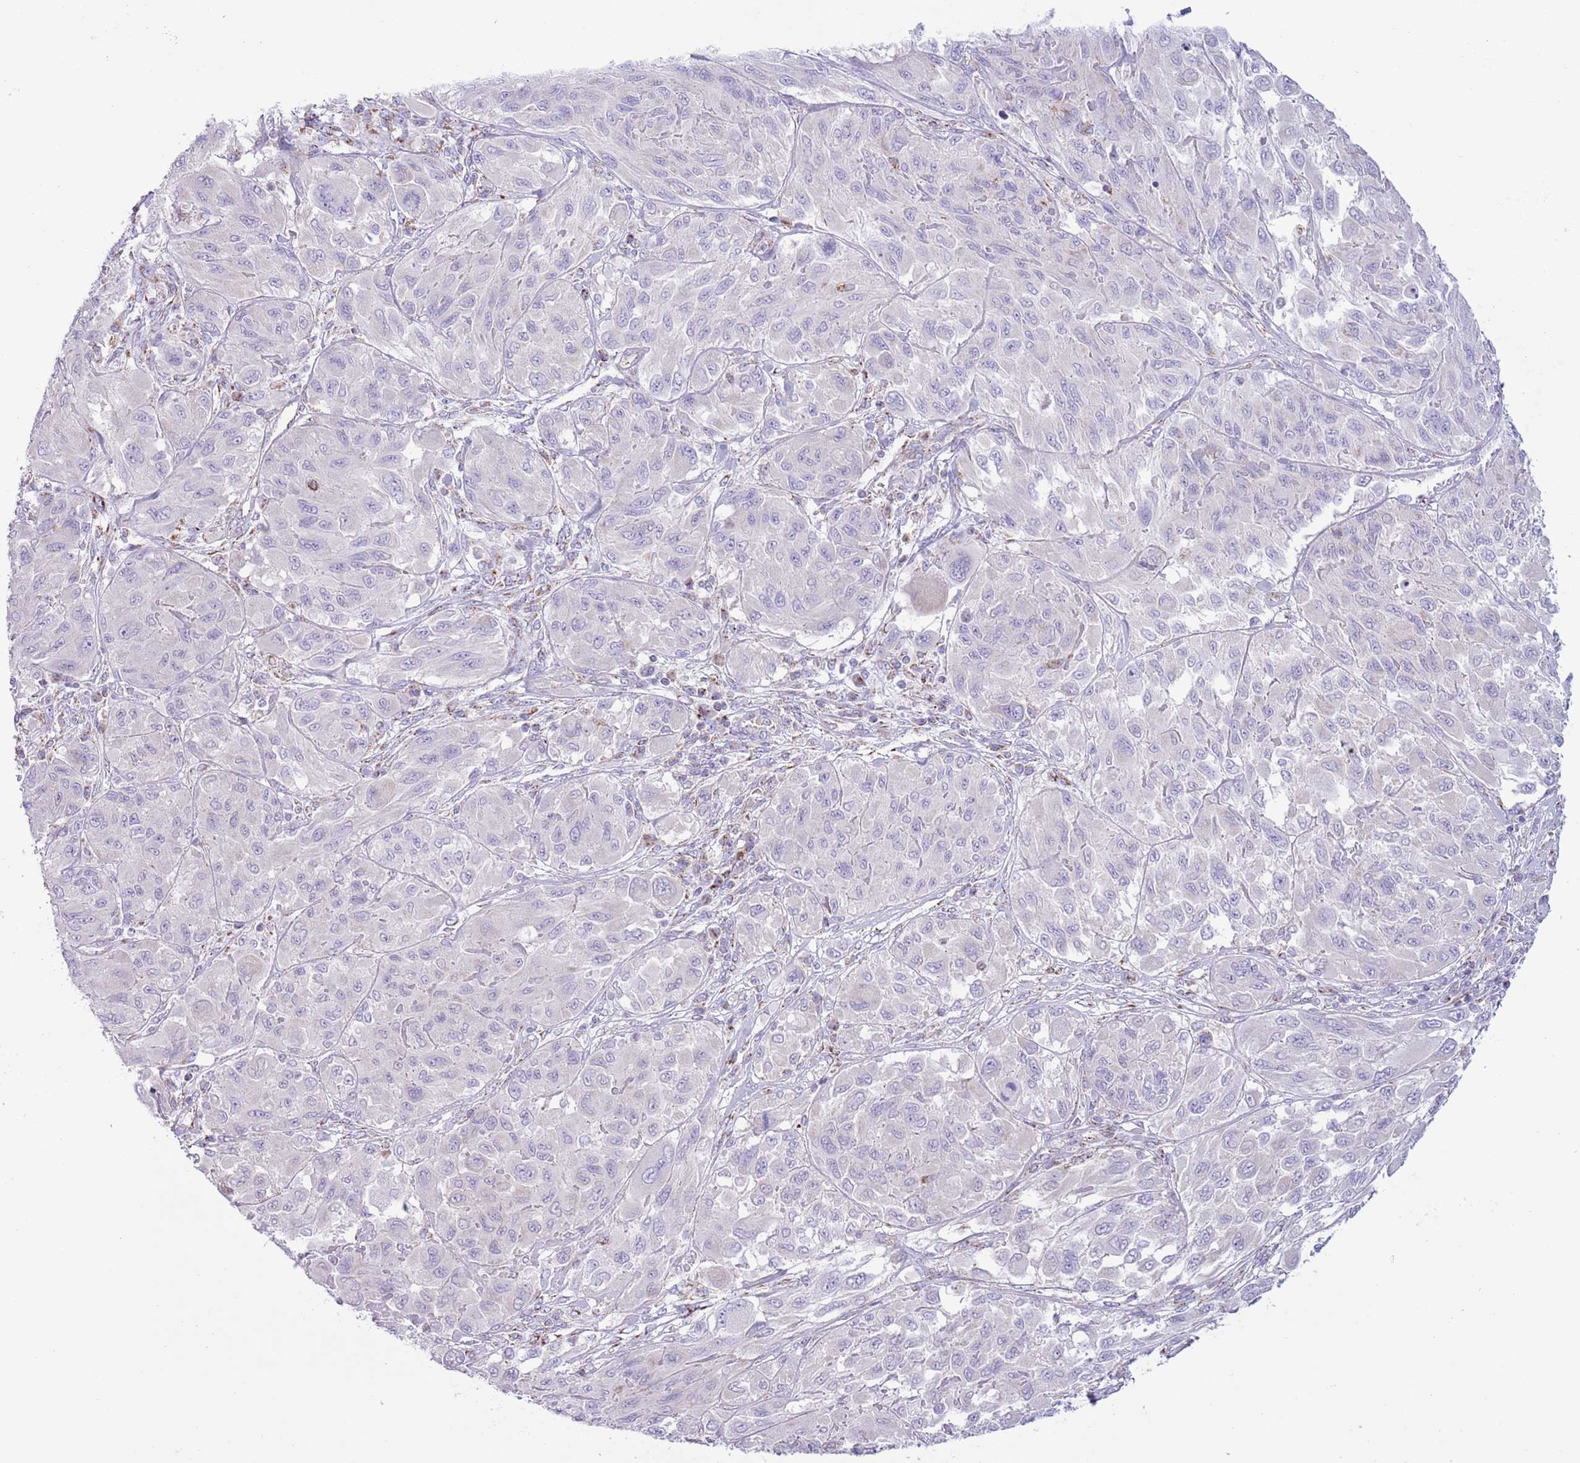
{"staining": {"intensity": "negative", "quantity": "none", "location": "none"}, "tissue": "melanoma", "cell_type": "Tumor cells", "image_type": "cancer", "snomed": [{"axis": "morphology", "description": "Malignant melanoma, NOS"}, {"axis": "topography", "description": "Skin"}], "caption": "Human malignant melanoma stained for a protein using immunohistochemistry (IHC) reveals no staining in tumor cells.", "gene": "ATP6V1B1", "patient": {"sex": "female", "age": 91}}